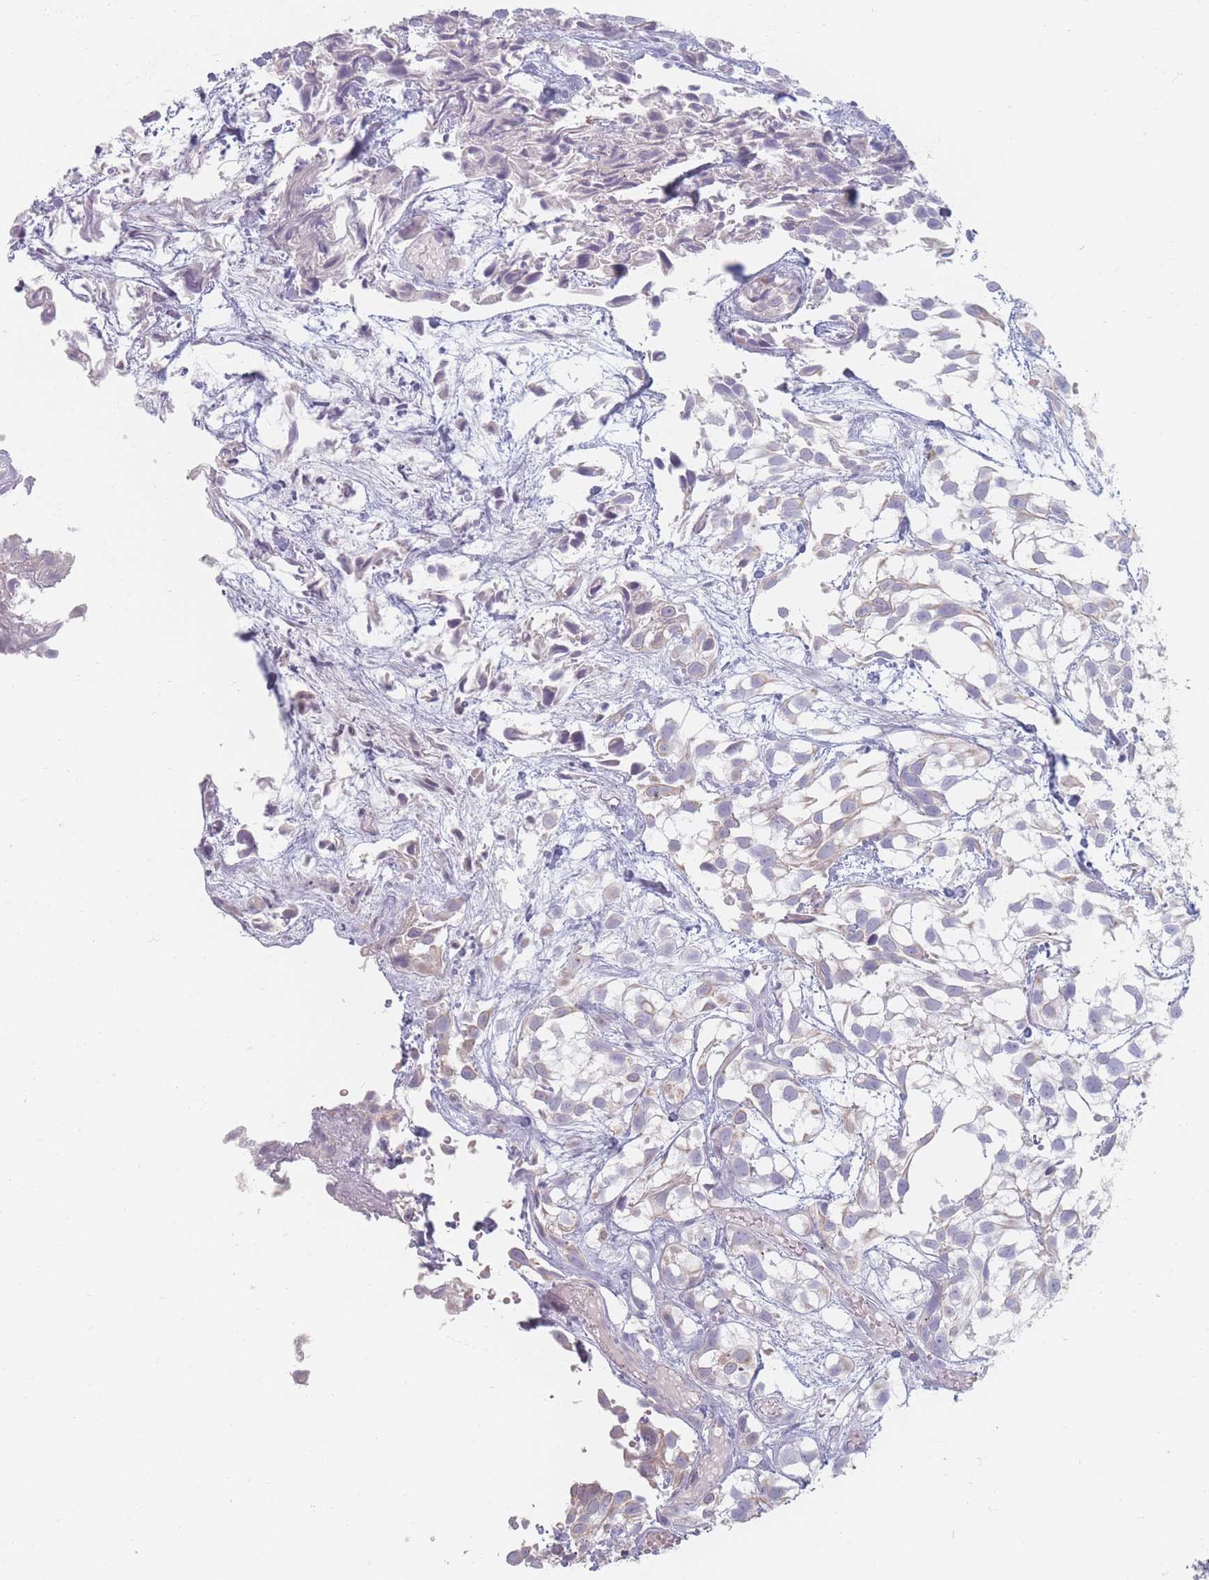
{"staining": {"intensity": "negative", "quantity": "none", "location": "none"}, "tissue": "urothelial cancer", "cell_type": "Tumor cells", "image_type": "cancer", "snomed": [{"axis": "morphology", "description": "Urothelial carcinoma, High grade"}, {"axis": "topography", "description": "Urinary bladder"}], "caption": "Immunohistochemistry (IHC) of human urothelial cancer reveals no staining in tumor cells. (Immunohistochemistry, brightfield microscopy, high magnification).", "gene": "HELZ2", "patient": {"sex": "male", "age": 56}}